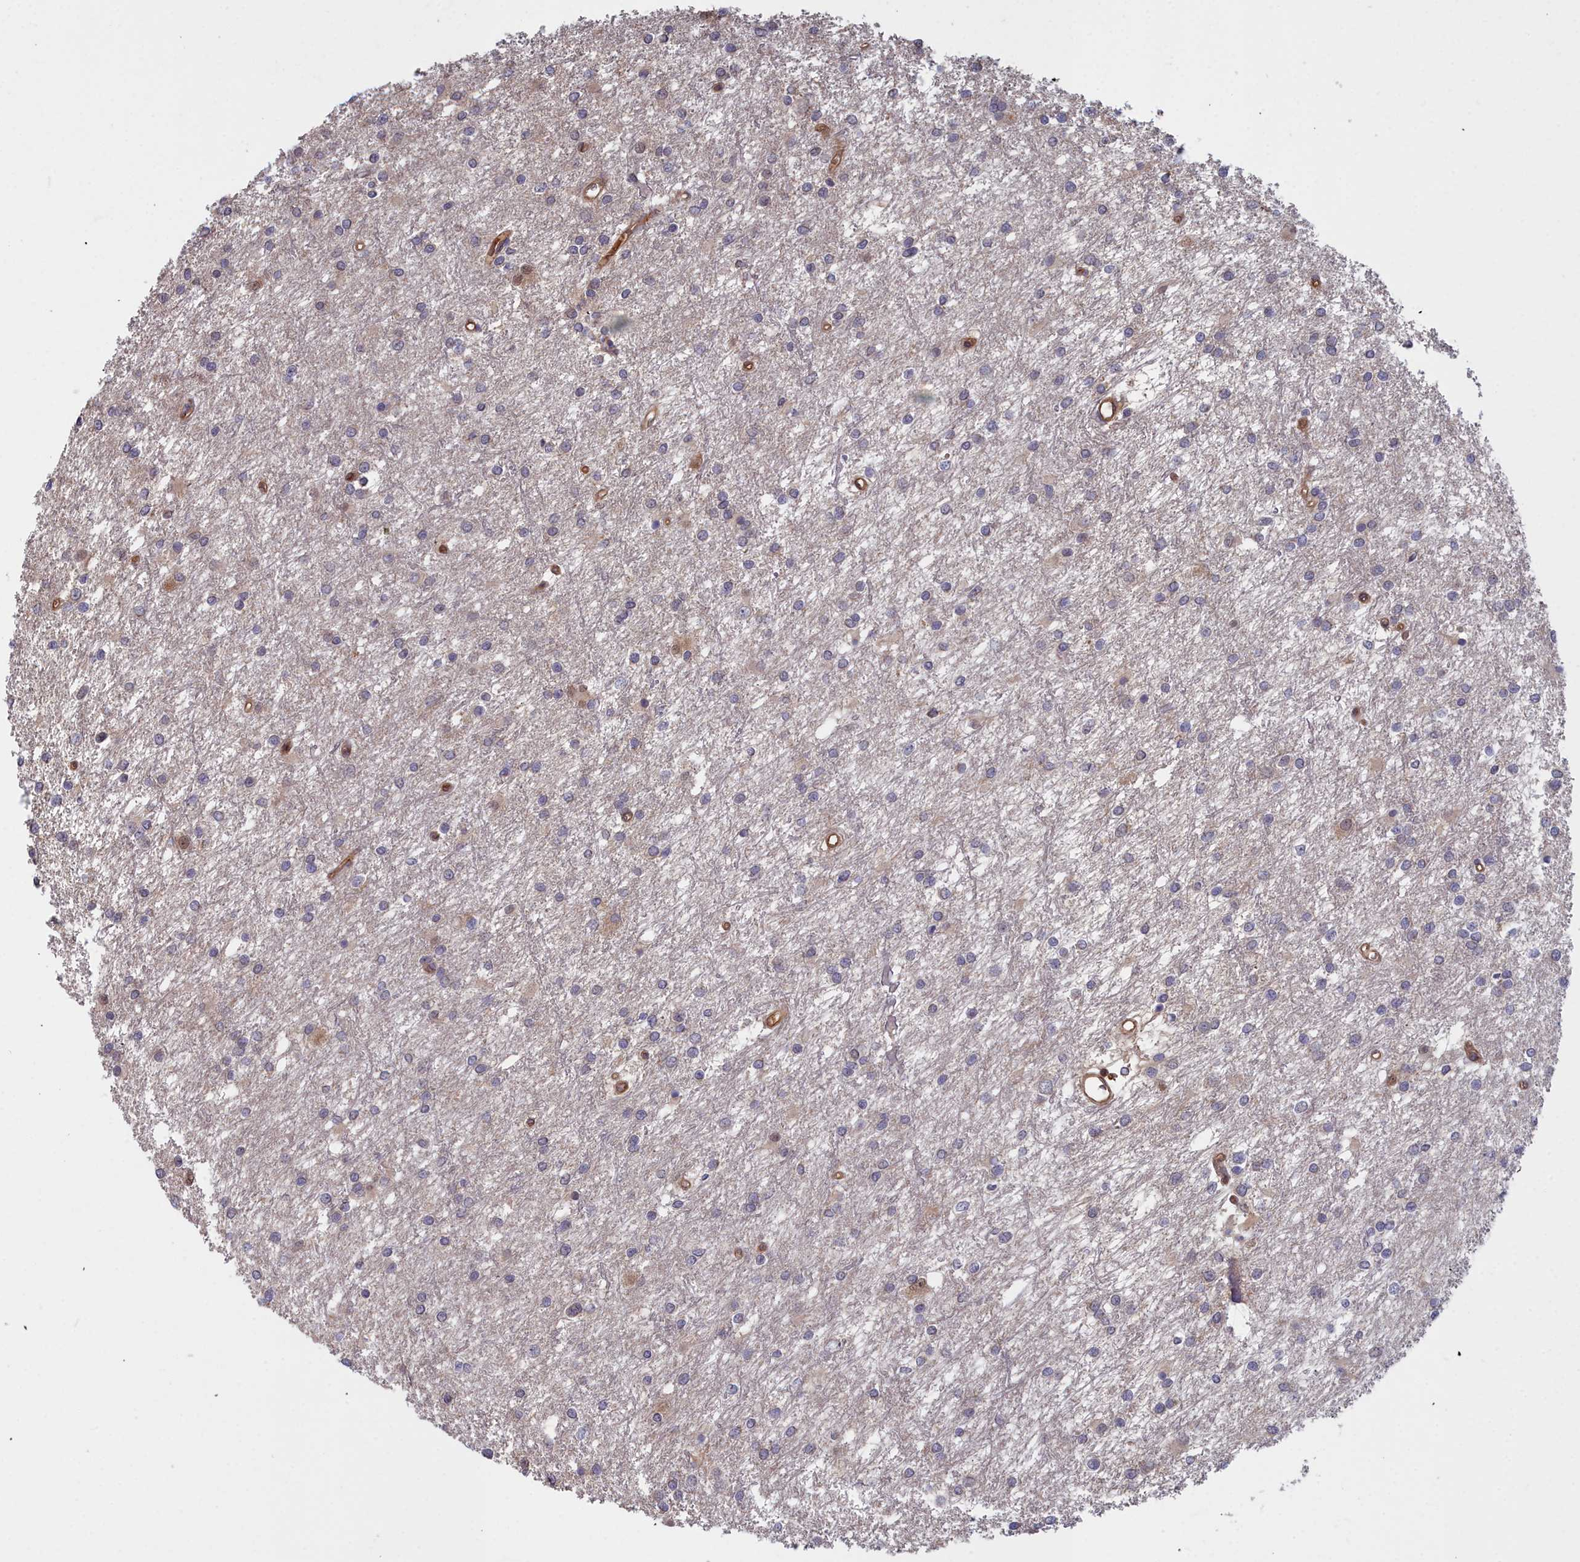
{"staining": {"intensity": "negative", "quantity": "none", "location": "none"}, "tissue": "glioma", "cell_type": "Tumor cells", "image_type": "cancer", "snomed": [{"axis": "morphology", "description": "Glioma, malignant, High grade"}, {"axis": "topography", "description": "Brain"}], "caption": "This is a photomicrograph of IHC staining of malignant high-grade glioma, which shows no expression in tumor cells.", "gene": "GFRA2", "patient": {"sex": "female", "age": 50}}